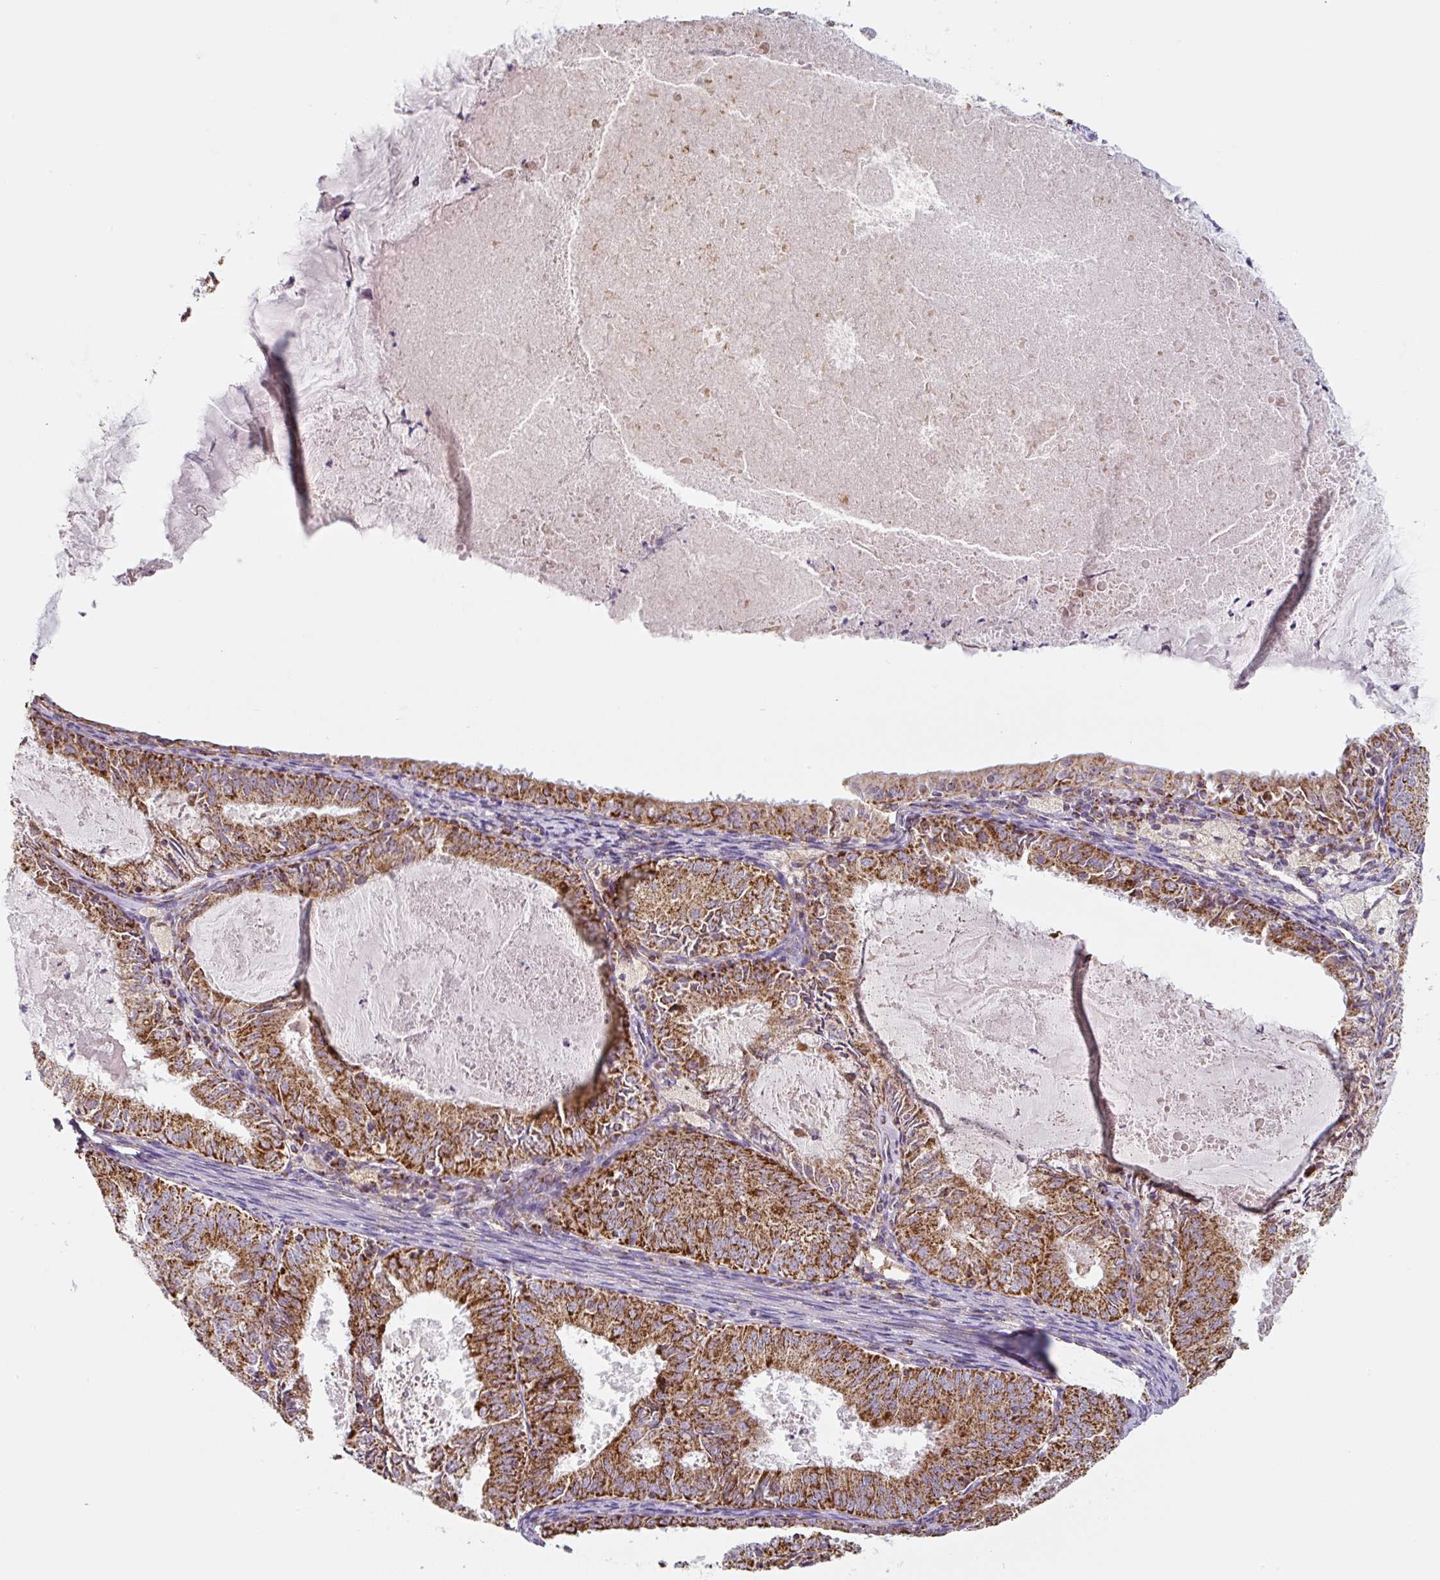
{"staining": {"intensity": "strong", "quantity": ">75%", "location": "cytoplasmic/membranous"}, "tissue": "endometrial cancer", "cell_type": "Tumor cells", "image_type": "cancer", "snomed": [{"axis": "morphology", "description": "Adenocarcinoma, NOS"}, {"axis": "topography", "description": "Endometrium"}], "caption": "Endometrial cancer (adenocarcinoma) stained for a protein (brown) demonstrates strong cytoplasmic/membranous positive positivity in approximately >75% of tumor cells.", "gene": "MT-CO2", "patient": {"sex": "female", "age": 57}}